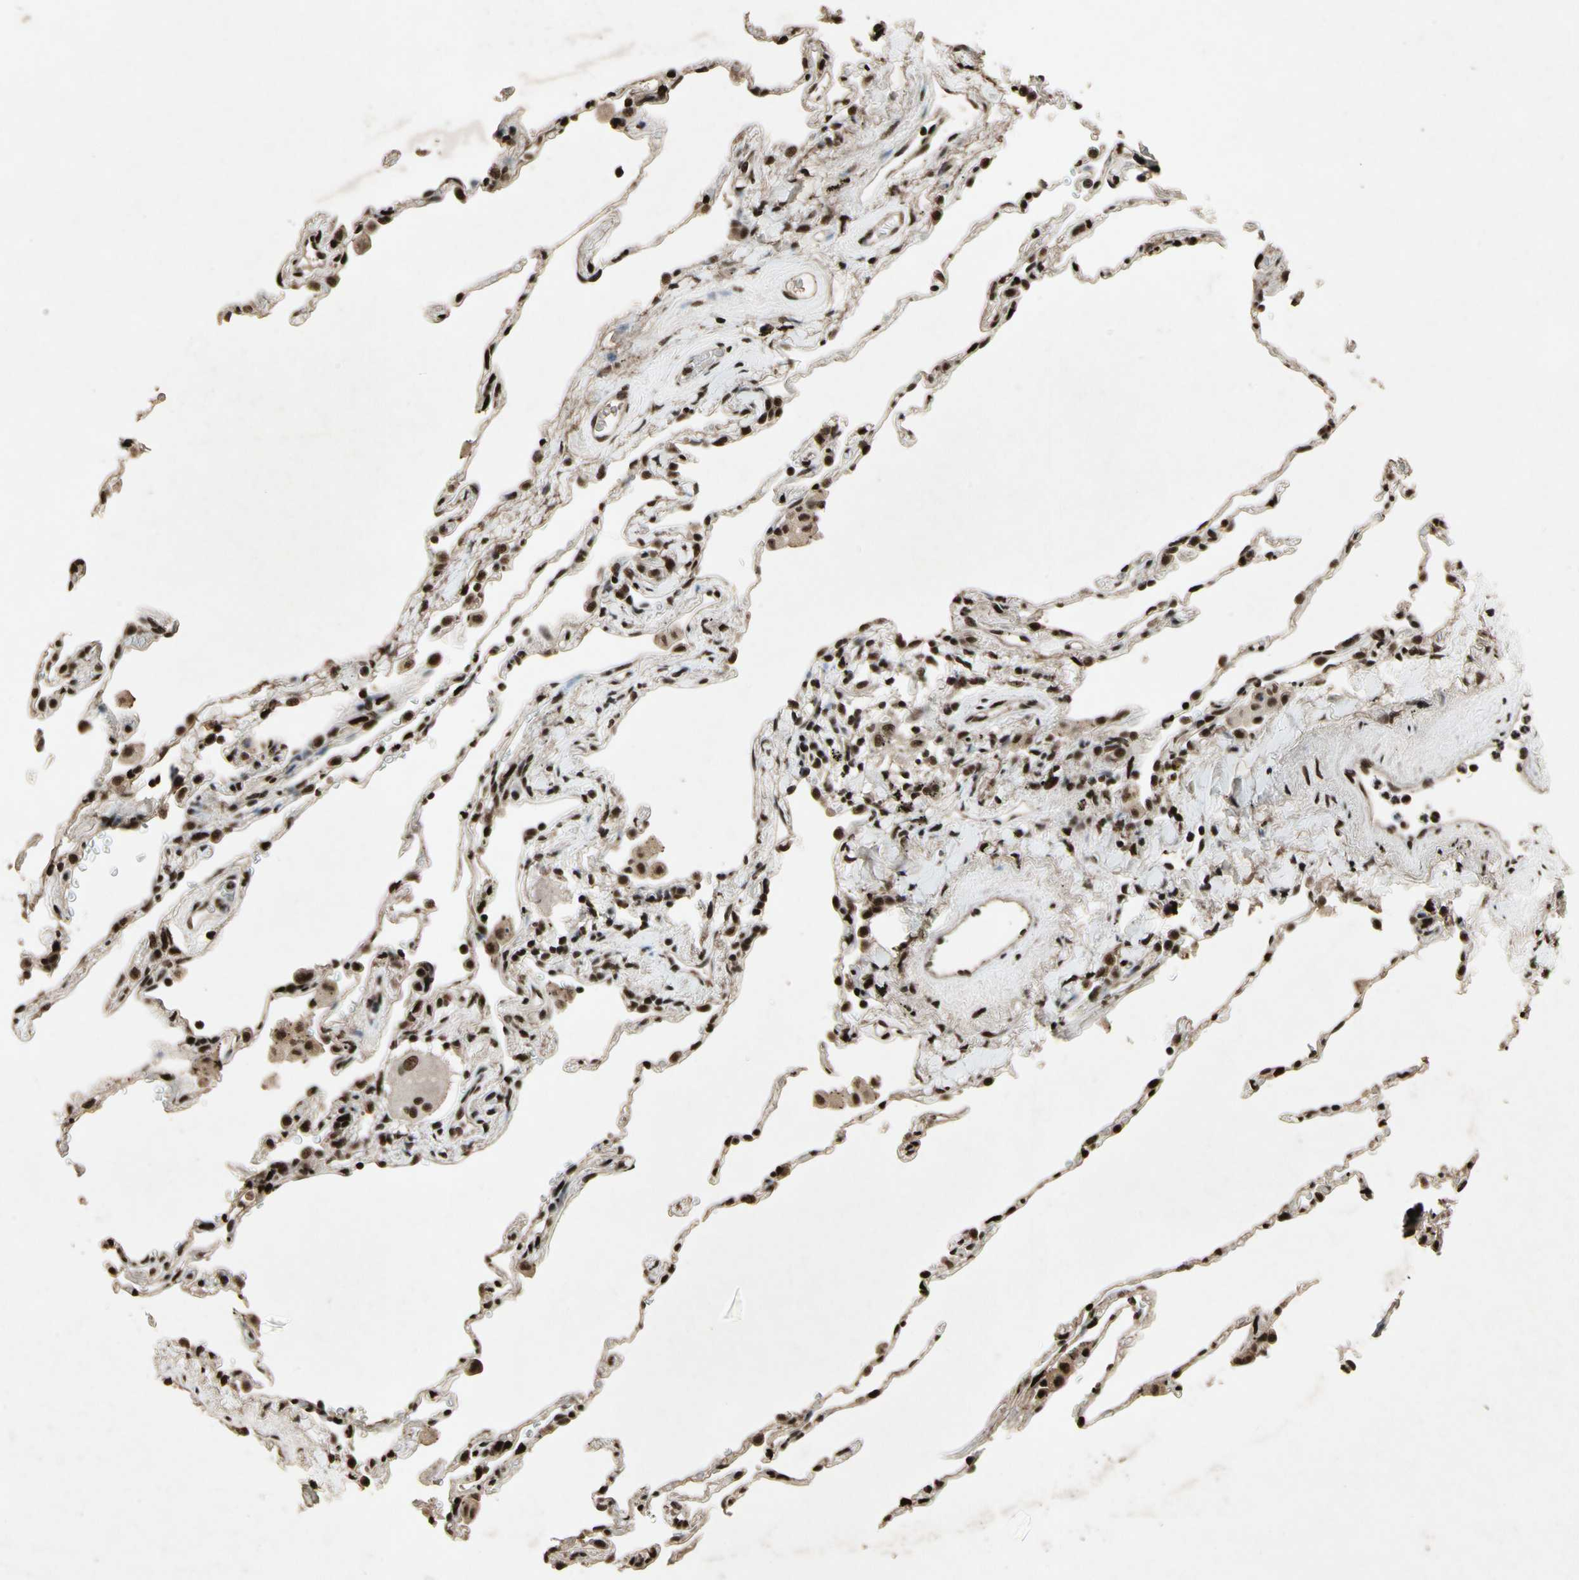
{"staining": {"intensity": "strong", "quantity": ">75%", "location": "cytoplasmic/membranous,nuclear"}, "tissue": "lung", "cell_type": "Alveolar cells", "image_type": "normal", "snomed": [{"axis": "morphology", "description": "Normal tissue, NOS"}, {"axis": "topography", "description": "Lung"}], "caption": "Immunohistochemistry (IHC) (DAB) staining of unremarkable lung displays strong cytoplasmic/membranous,nuclear protein staining in approximately >75% of alveolar cells. Nuclei are stained in blue.", "gene": "TBX2", "patient": {"sex": "male", "age": 59}}